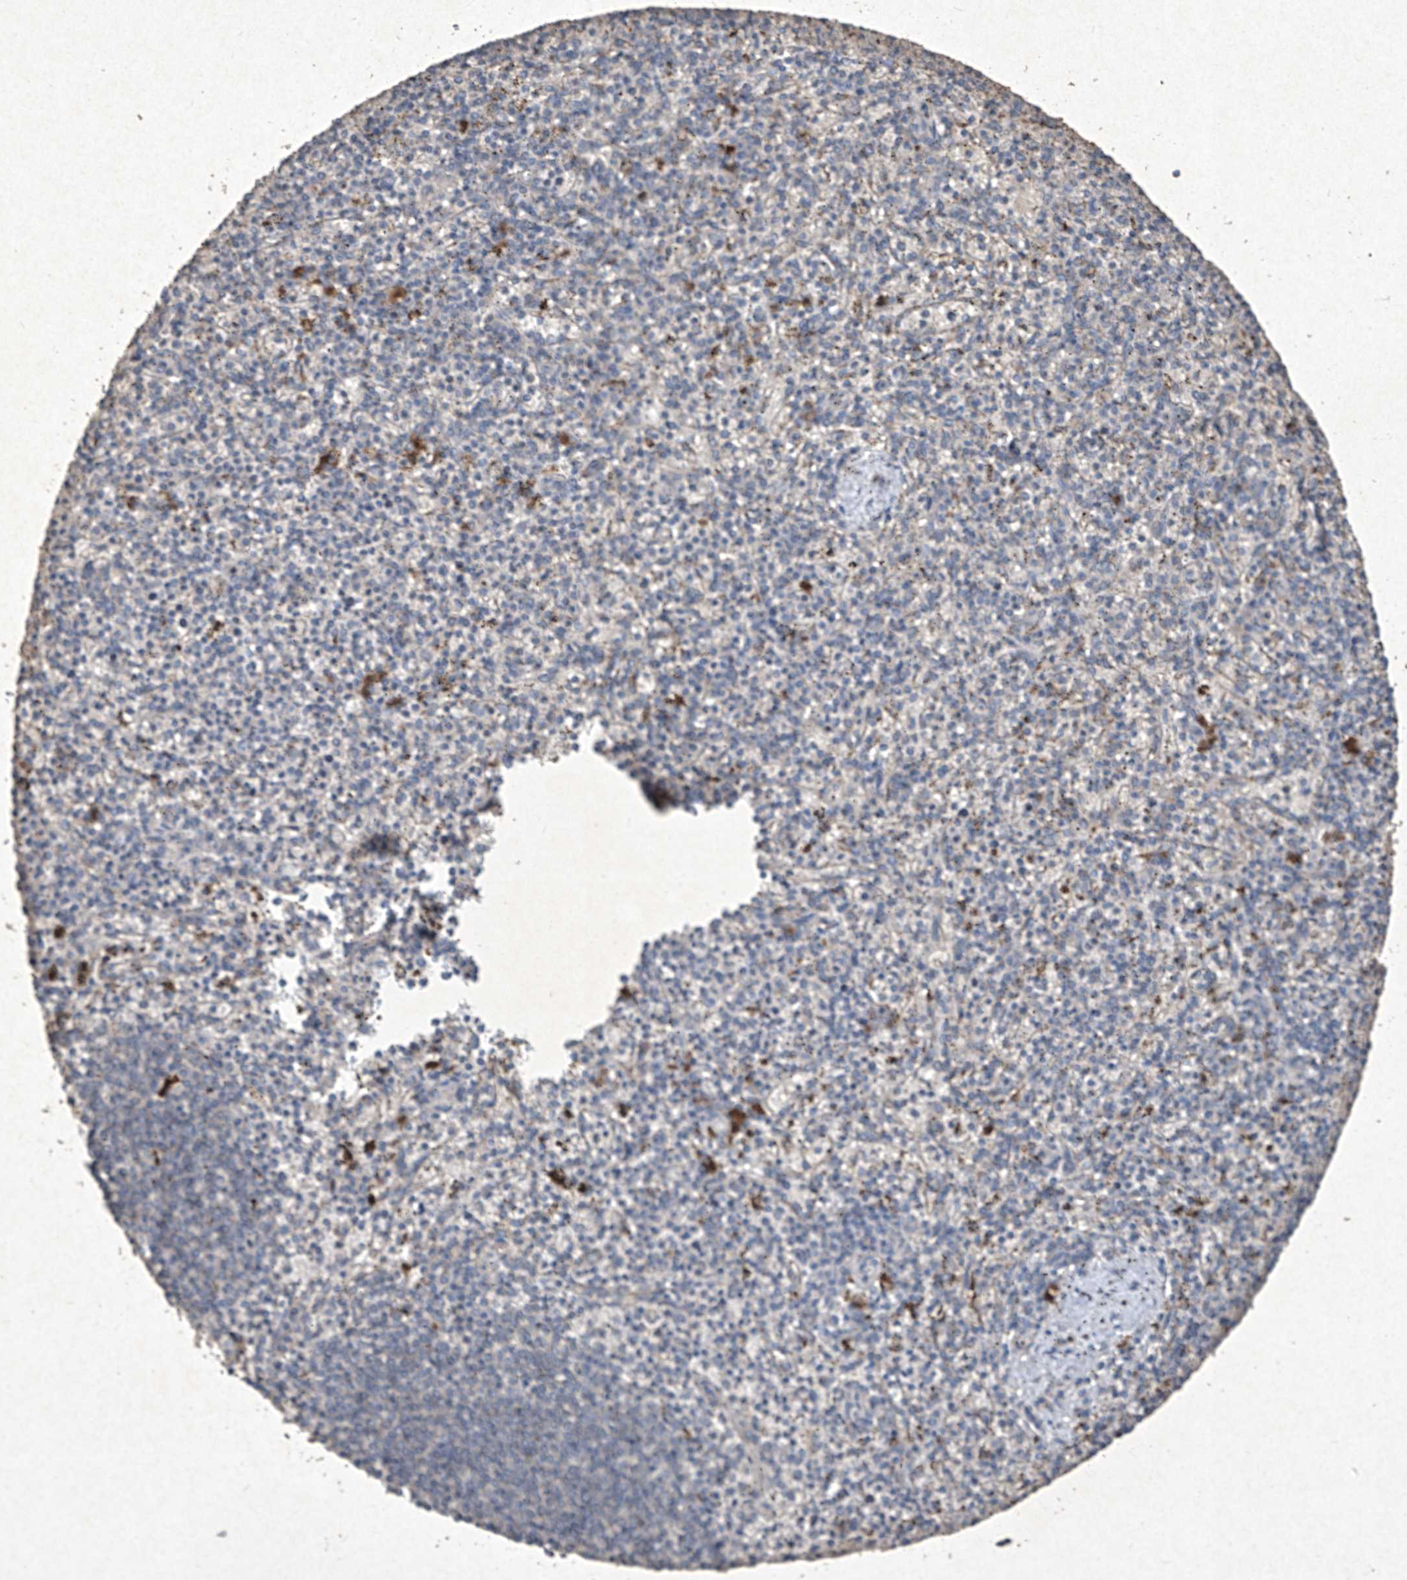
{"staining": {"intensity": "weak", "quantity": "<25%", "location": "cytoplasmic/membranous"}, "tissue": "spleen", "cell_type": "Cells in red pulp", "image_type": "normal", "snomed": [{"axis": "morphology", "description": "Normal tissue, NOS"}, {"axis": "topography", "description": "Spleen"}], "caption": "The image reveals no significant expression in cells in red pulp of spleen.", "gene": "MED16", "patient": {"sex": "male", "age": 72}}